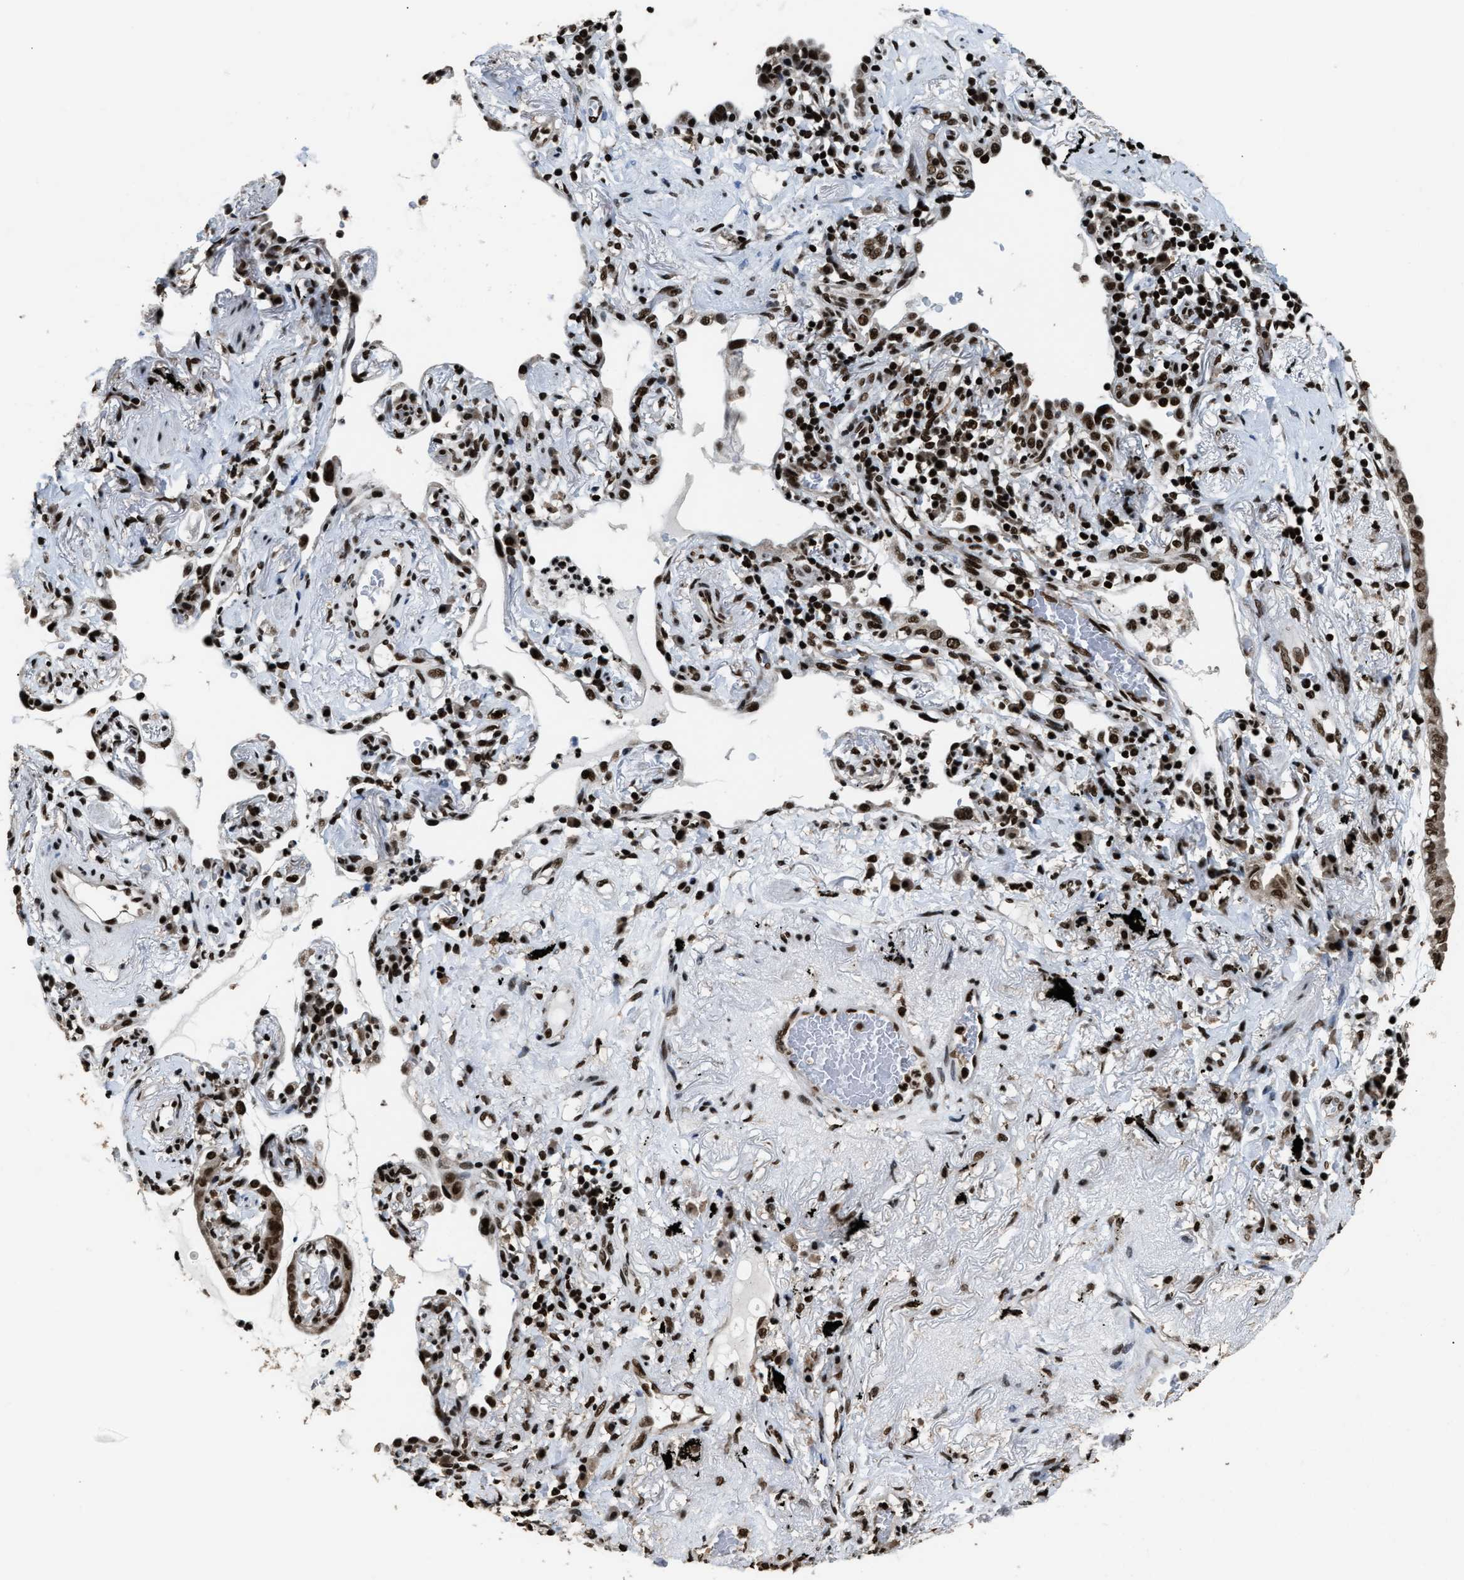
{"staining": {"intensity": "strong", "quantity": ">75%", "location": "nuclear"}, "tissue": "lung cancer", "cell_type": "Tumor cells", "image_type": "cancer", "snomed": [{"axis": "morphology", "description": "Normal tissue, NOS"}, {"axis": "morphology", "description": "Adenocarcinoma, NOS"}, {"axis": "topography", "description": "Bronchus"}, {"axis": "topography", "description": "Lung"}], "caption": "Immunohistochemical staining of human lung adenocarcinoma exhibits high levels of strong nuclear positivity in approximately >75% of tumor cells. The protein of interest is shown in brown color, while the nuclei are stained blue.", "gene": "RAD21", "patient": {"sex": "female", "age": 70}}